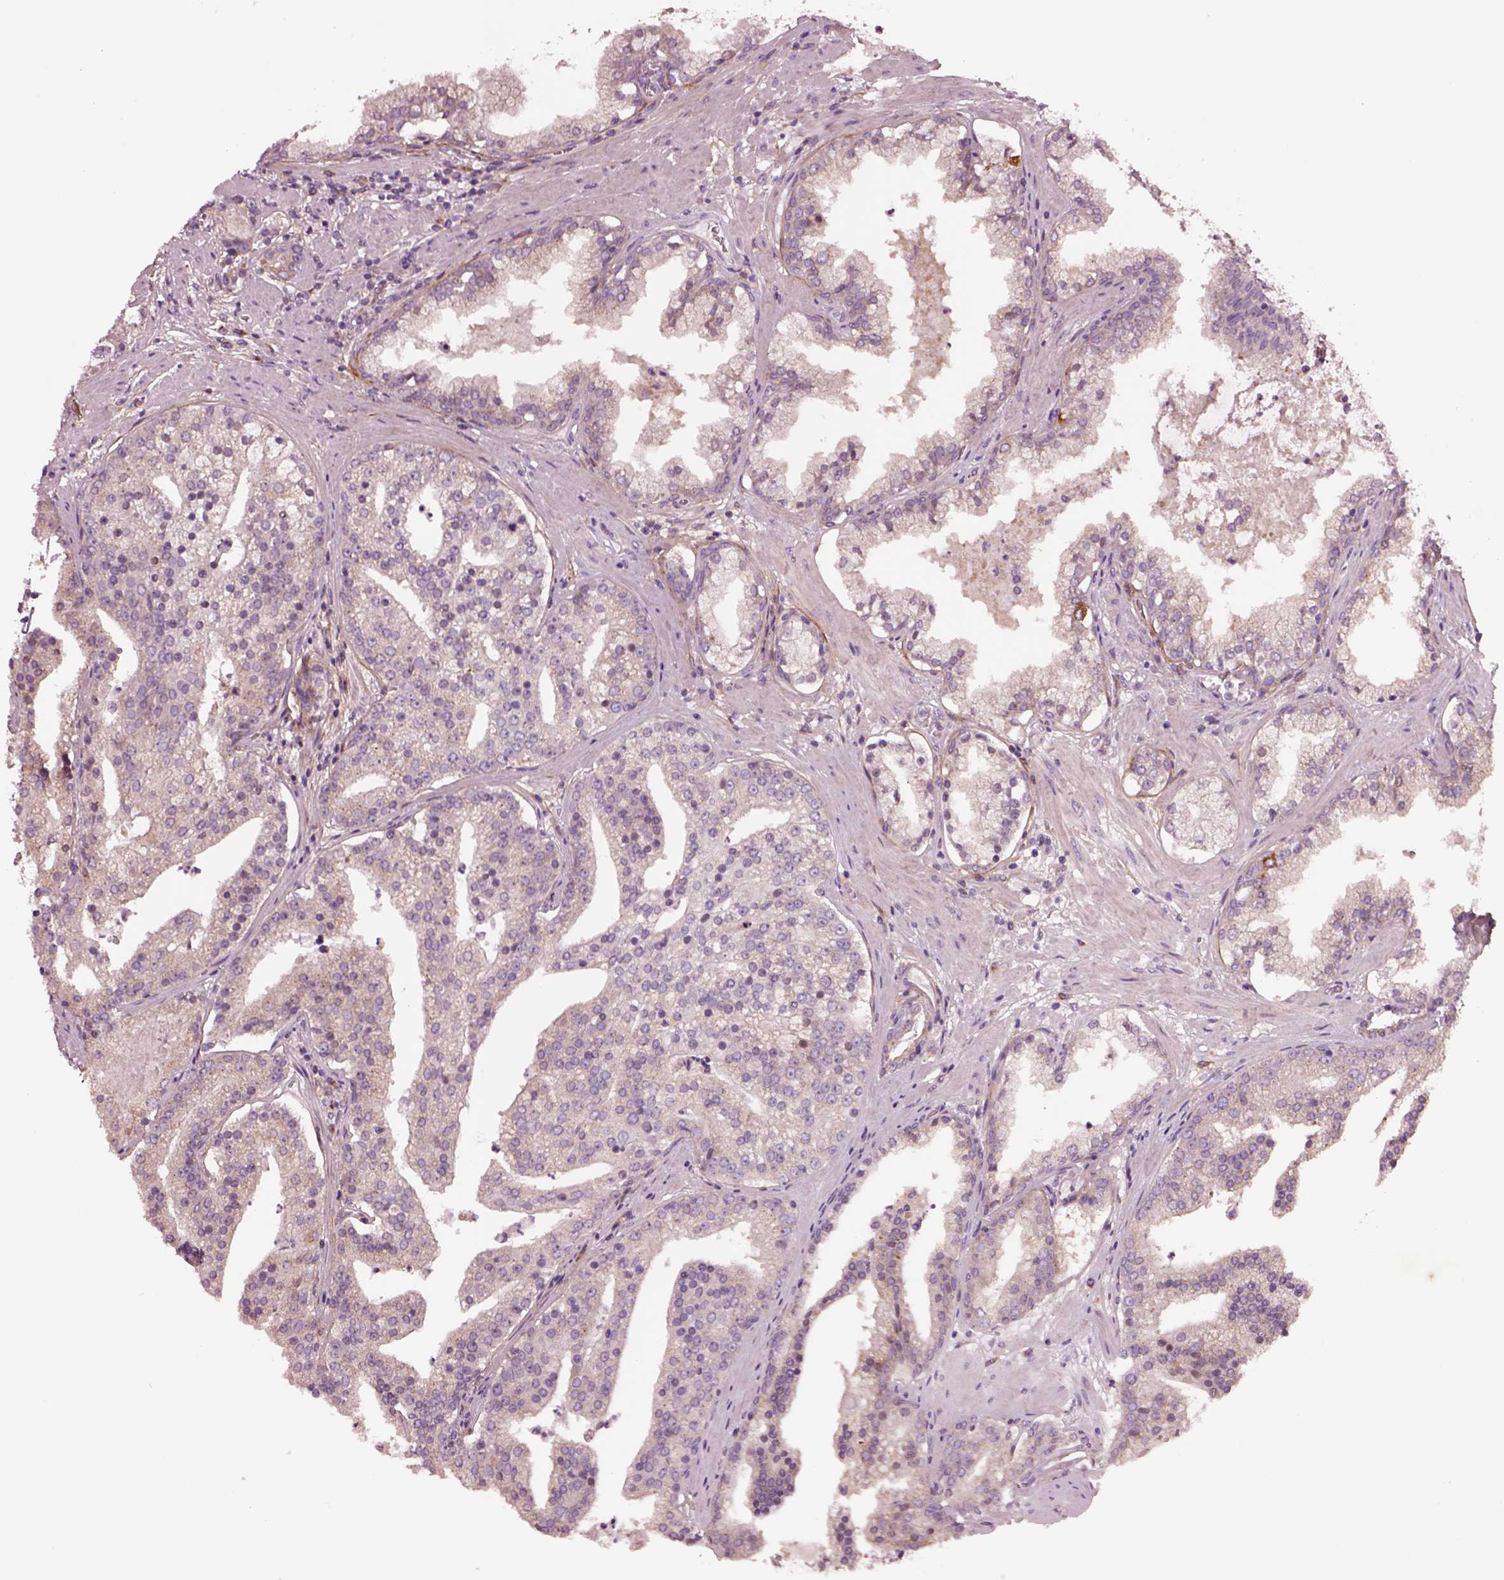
{"staining": {"intensity": "negative", "quantity": "none", "location": "none"}, "tissue": "prostate cancer", "cell_type": "Tumor cells", "image_type": "cancer", "snomed": [{"axis": "morphology", "description": "Adenocarcinoma, NOS"}, {"axis": "topography", "description": "Prostate and seminal vesicle, NOS"}, {"axis": "topography", "description": "Prostate"}], "caption": "This is an immunohistochemistry (IHC) image of human prostate adenocarcinoma. There is no positivity in tumor cells.", "gene": "SEC23A", "patient": {"sex": "male", "age": 44}}